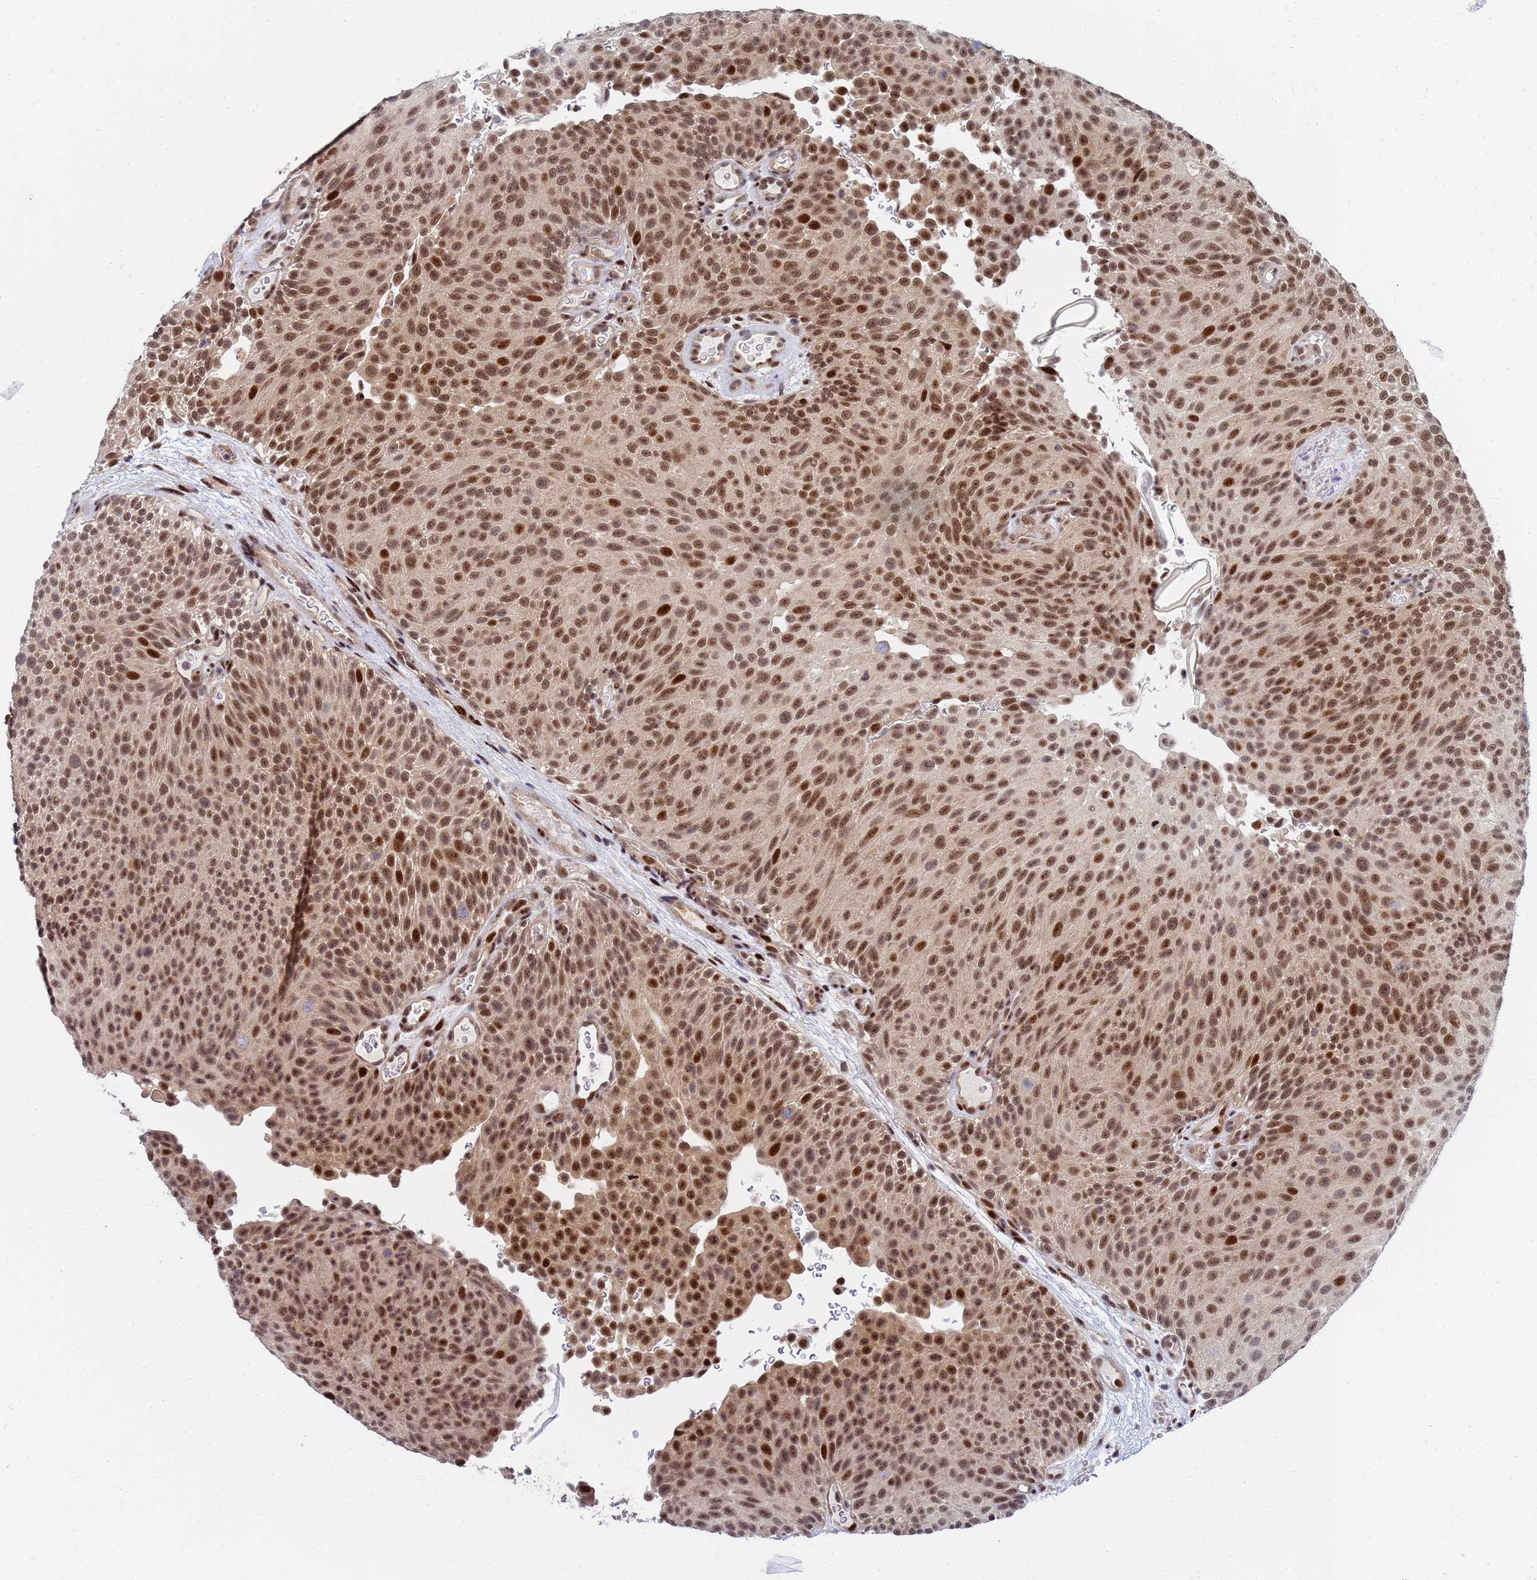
{"staining": {"intensity": "strong", "quantity": ">75%", "location": "nuclear"}, "tissue": "urothelial cancer", "cell_type": "Tumor cells", "image_type": "cancer", "snomed": [{"axis": "morphology", "description": "Urothelial carcinoma, Low grade"}, {"axis": "topography", "description": "Urinary bladder"}], "caption": "An IHC micrograph of neoplastic tissue is shown. Protein staining in brown labels strong nuclear positivity in urothelial cancer within tumor cells. (DAB IHC, brown staining for protein, blue staining for nuclei).", "gene": "AP5Z1", "patient": {"sex": "male", "age": 78}}